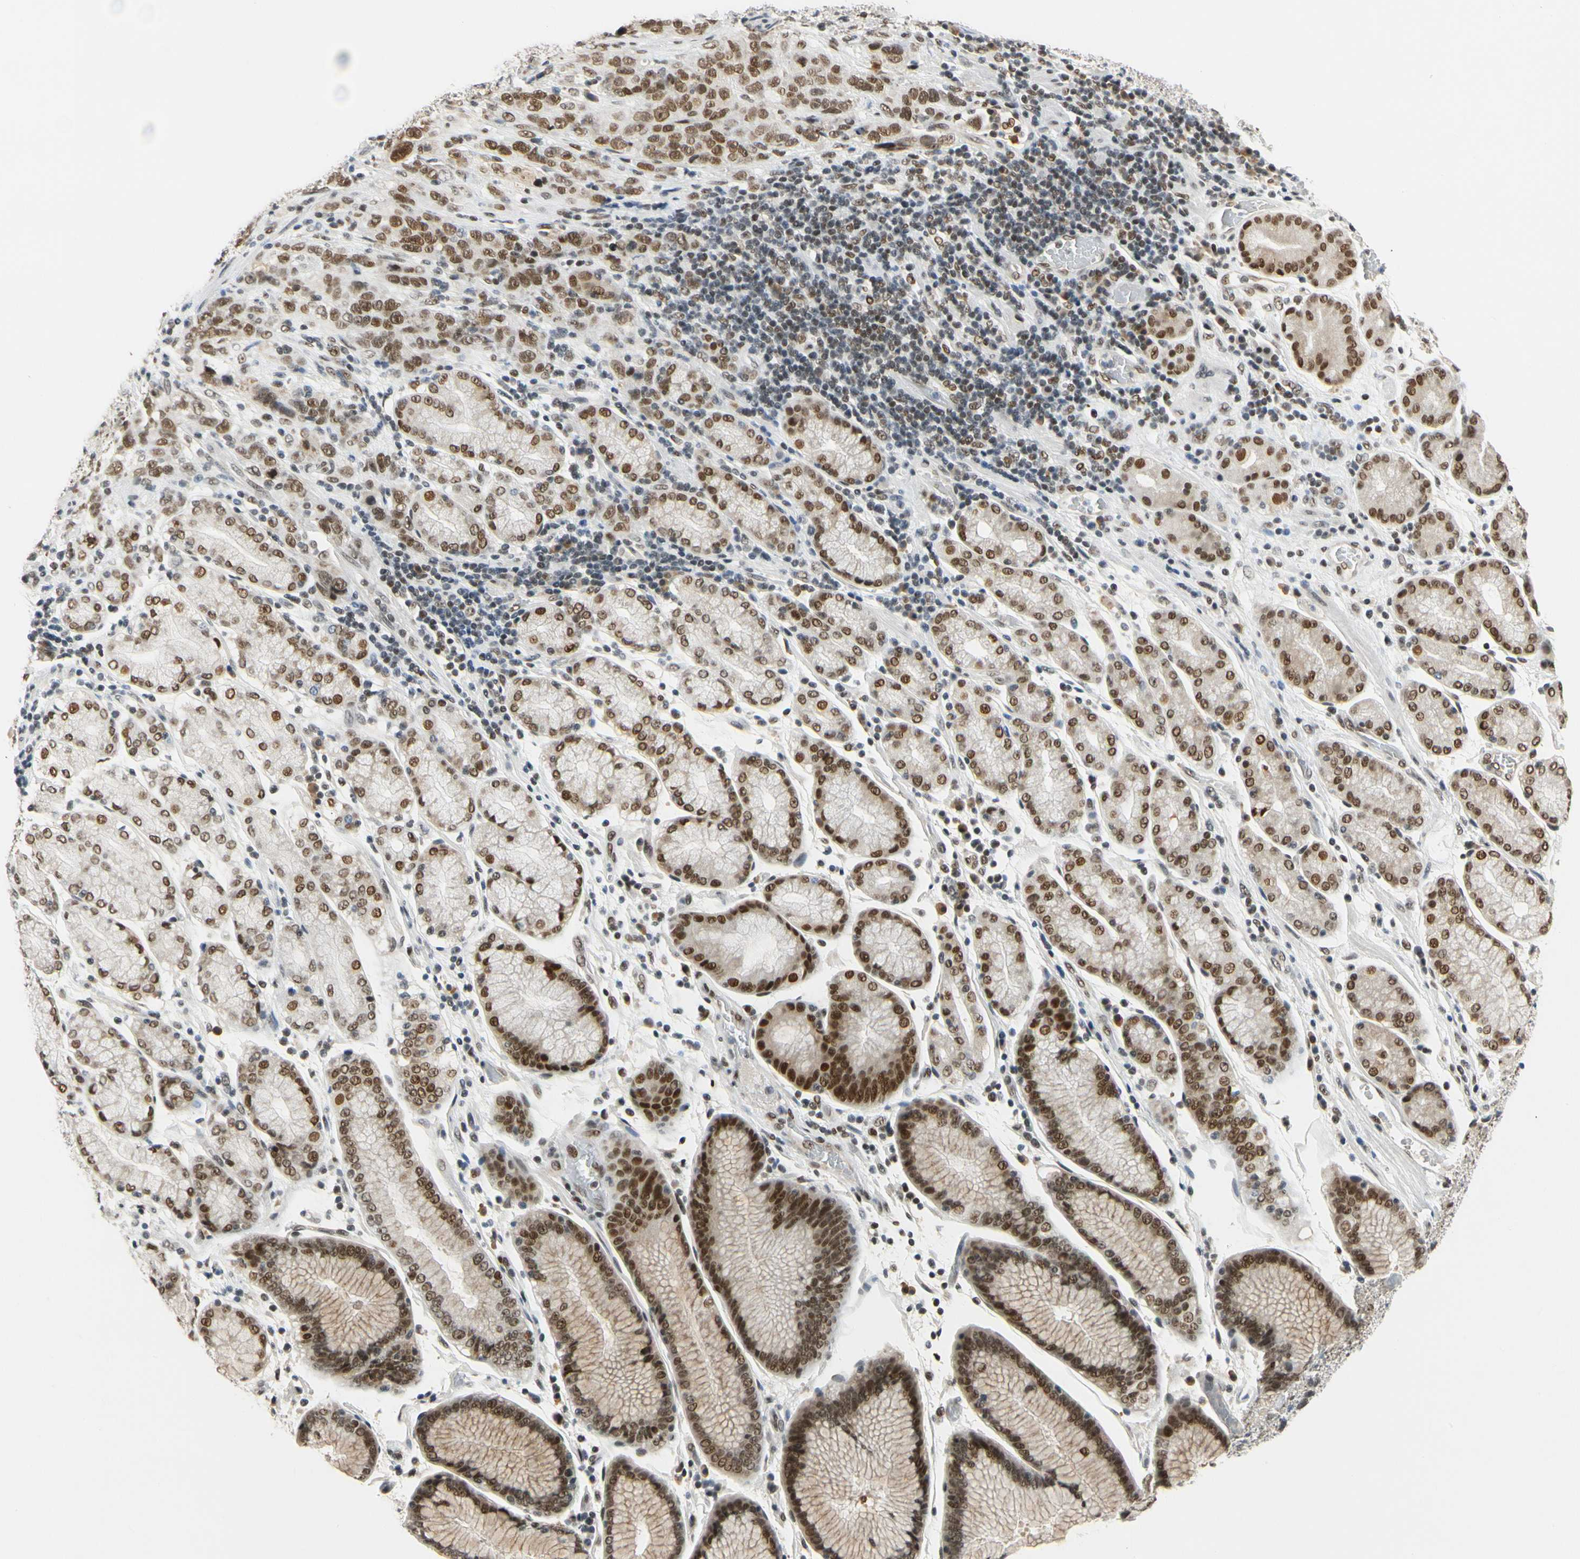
{"staining": {"intensity": "strong", "quantity": ">75%", "location": "nuclear"}, "tissue": "stomach cancer", "cell_type": "Tumor cells", "image_type": "cancer", "snomed": [{"axis": "morphology", "description": "Normal tissue, NOS"}, {"axis": "morphology", "description": "Adenocarcinoma, NOS"}, {"axis": "topography", "description": "Stomach"}], "caption": "This micrograph reveals IHC staining of human stomach adenocarcinoma, with high strong nuclear staining in about >75% of tumor cells.", "gene": "ZSCAN16", "patient": {"sex": "male", "age": 48}}